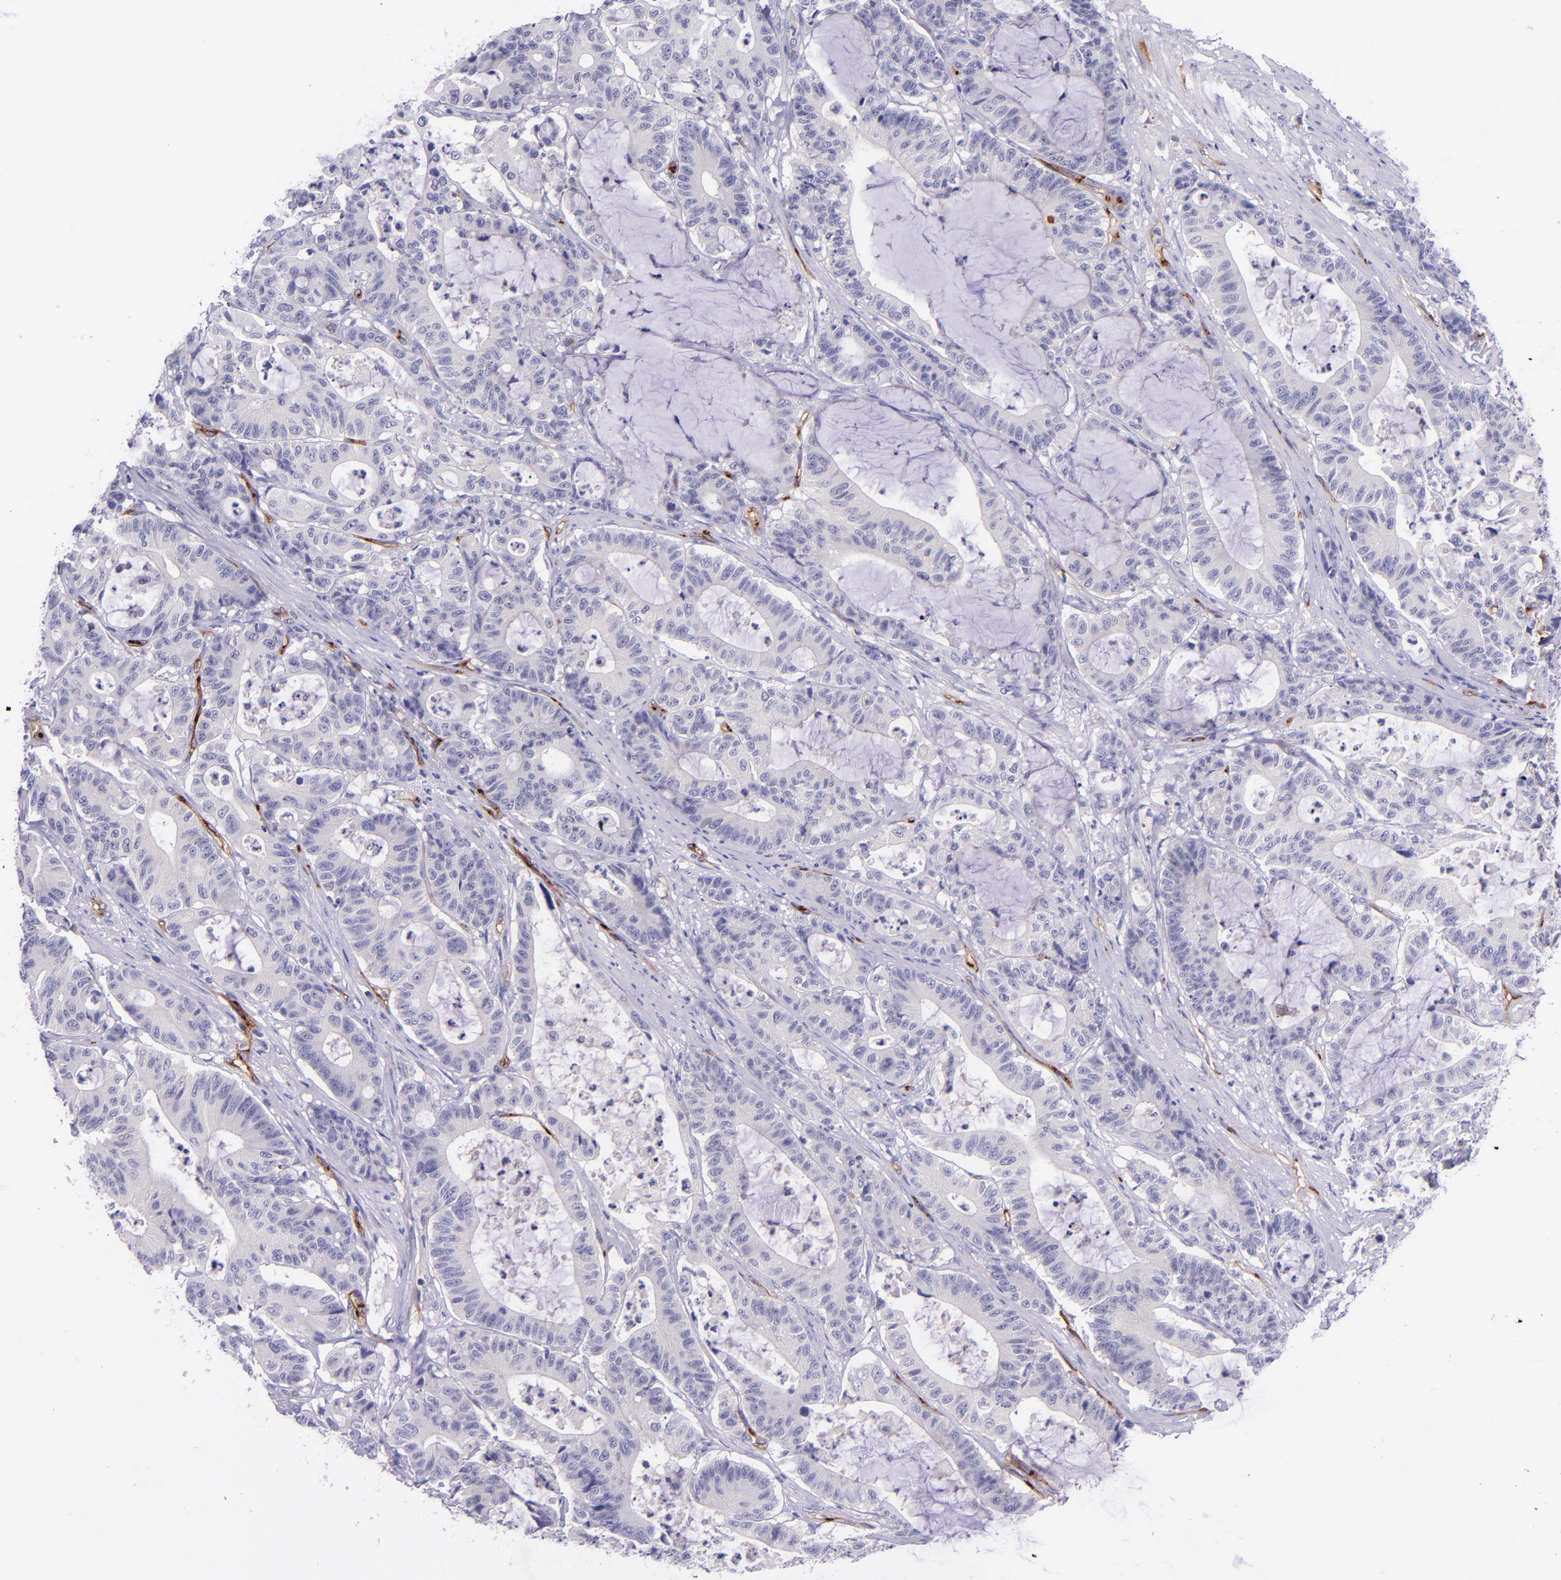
{"staining": {"intensity": "negative", "quantity": "none", "location": "none"}, "tissue": "colorectal cancer", "cell_type": "Tumor cells", "image_type": "cancer", "snomed": [{"axis": "morphology", "description": "Adenocarcinoma, NOS"}, {"axis": "topography", "description": "Colon"}], "caption": "This is an immunohistochemistry image of colorectal adenocarcinoma. There is no expression in tumor cells.", "gene": "NOS3", "patient": {"sex": "female", "age": 84}}